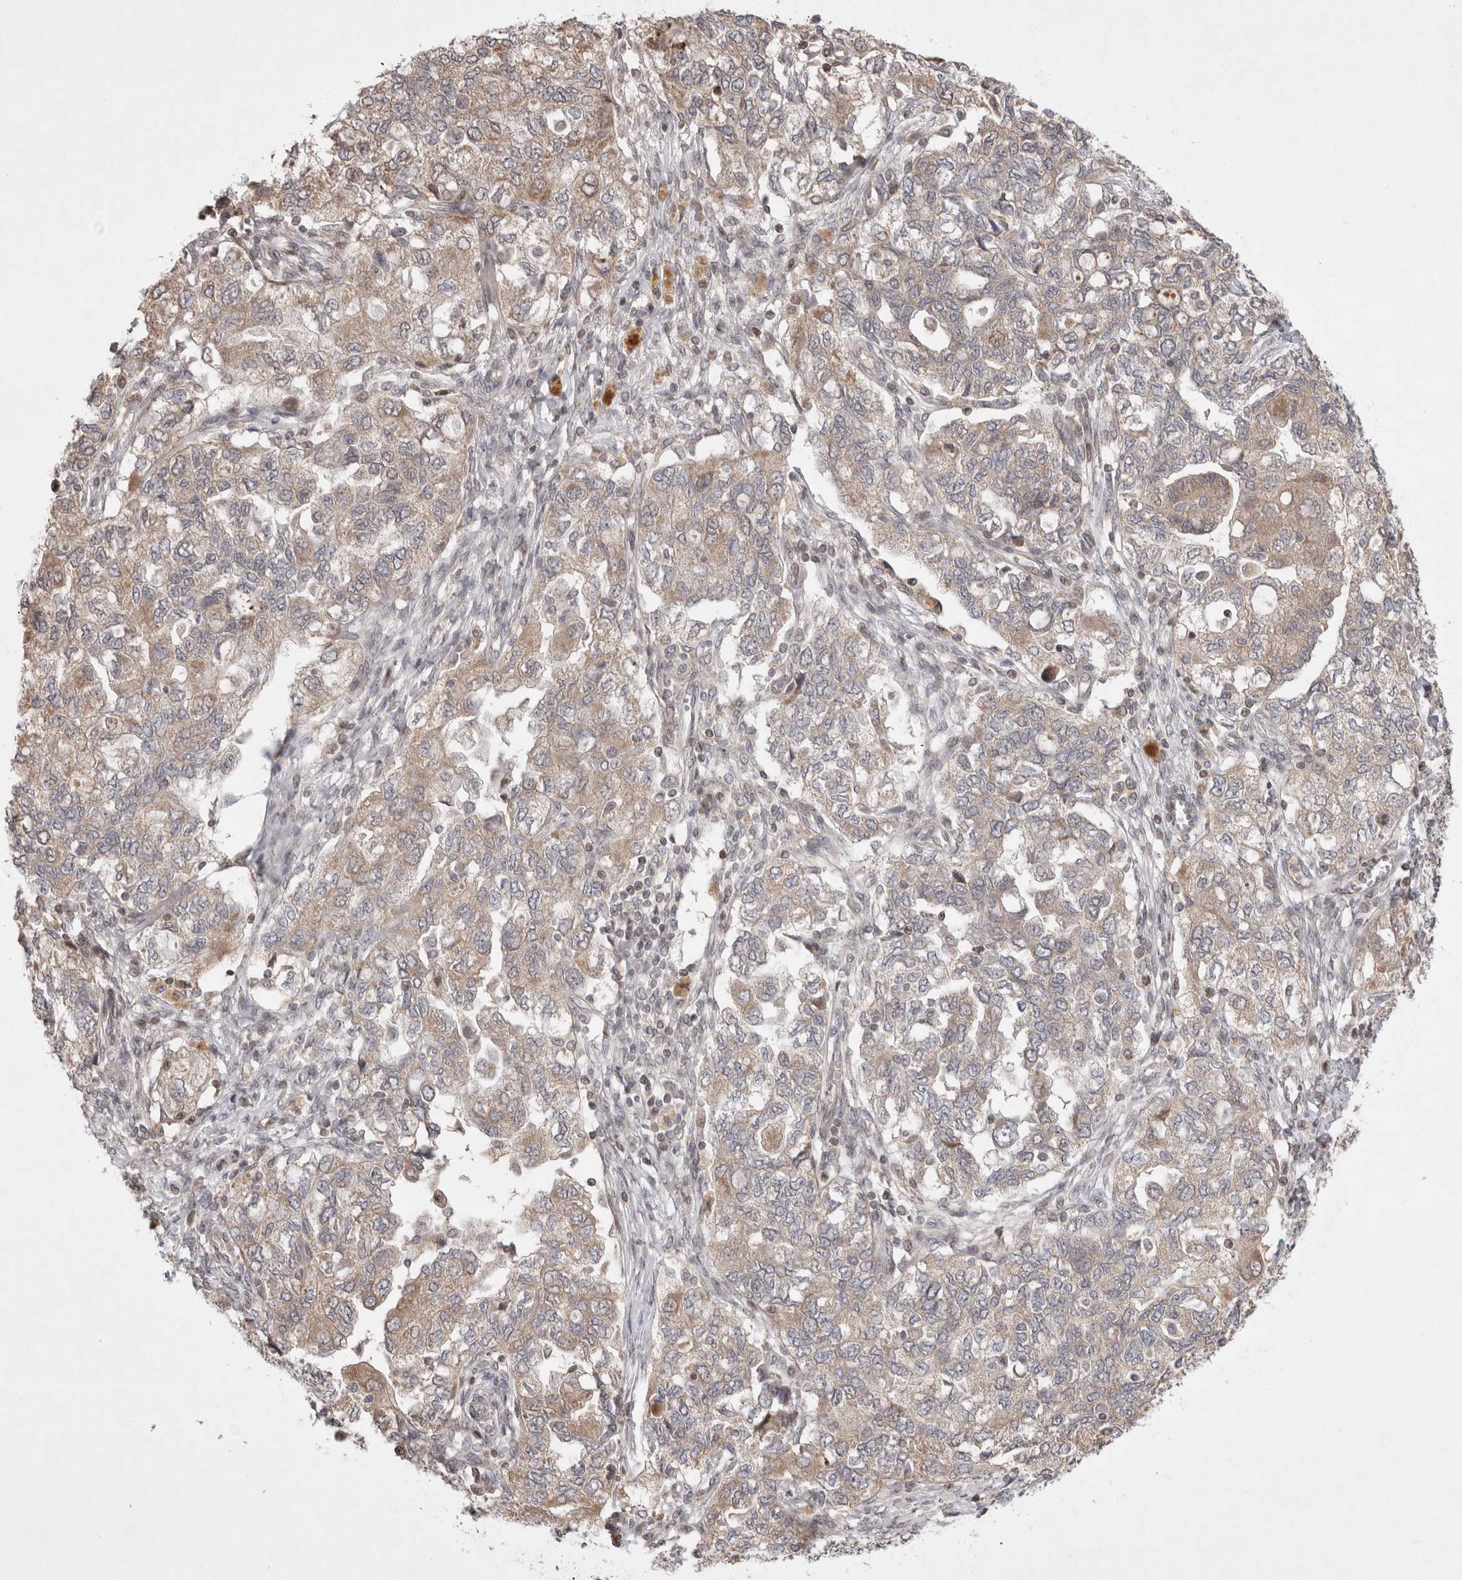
{"staining": {"intensity": "weak", "quantity": ">75%", "location": "cytoplasmic/membranous"}, "tissue": "ovarian cancer", "cell_type": "Tumor cells", "image_type": "cancer", "snomed": [{"axis": "morphology", "description": "Carcinoma, NOS"}, {"axis": "morphology", "description": "Cystadenocarcinoma, serous, NOS"}, {"axis": "topography", "description": "Ovary"}], "caption": "Immunohistochemistry (IHC) photomicrograph of neoplastic tissue: human ovarian cancer stained using IHC demonstrates low levels of weak protein expression localized specifically in the cytoplasmic/membranous of tumor cells, appearing as a cytoplasmic/membranous brown color.", "gene": "EIF2AK1", "patient": {"sex": "female", "age": 69}}